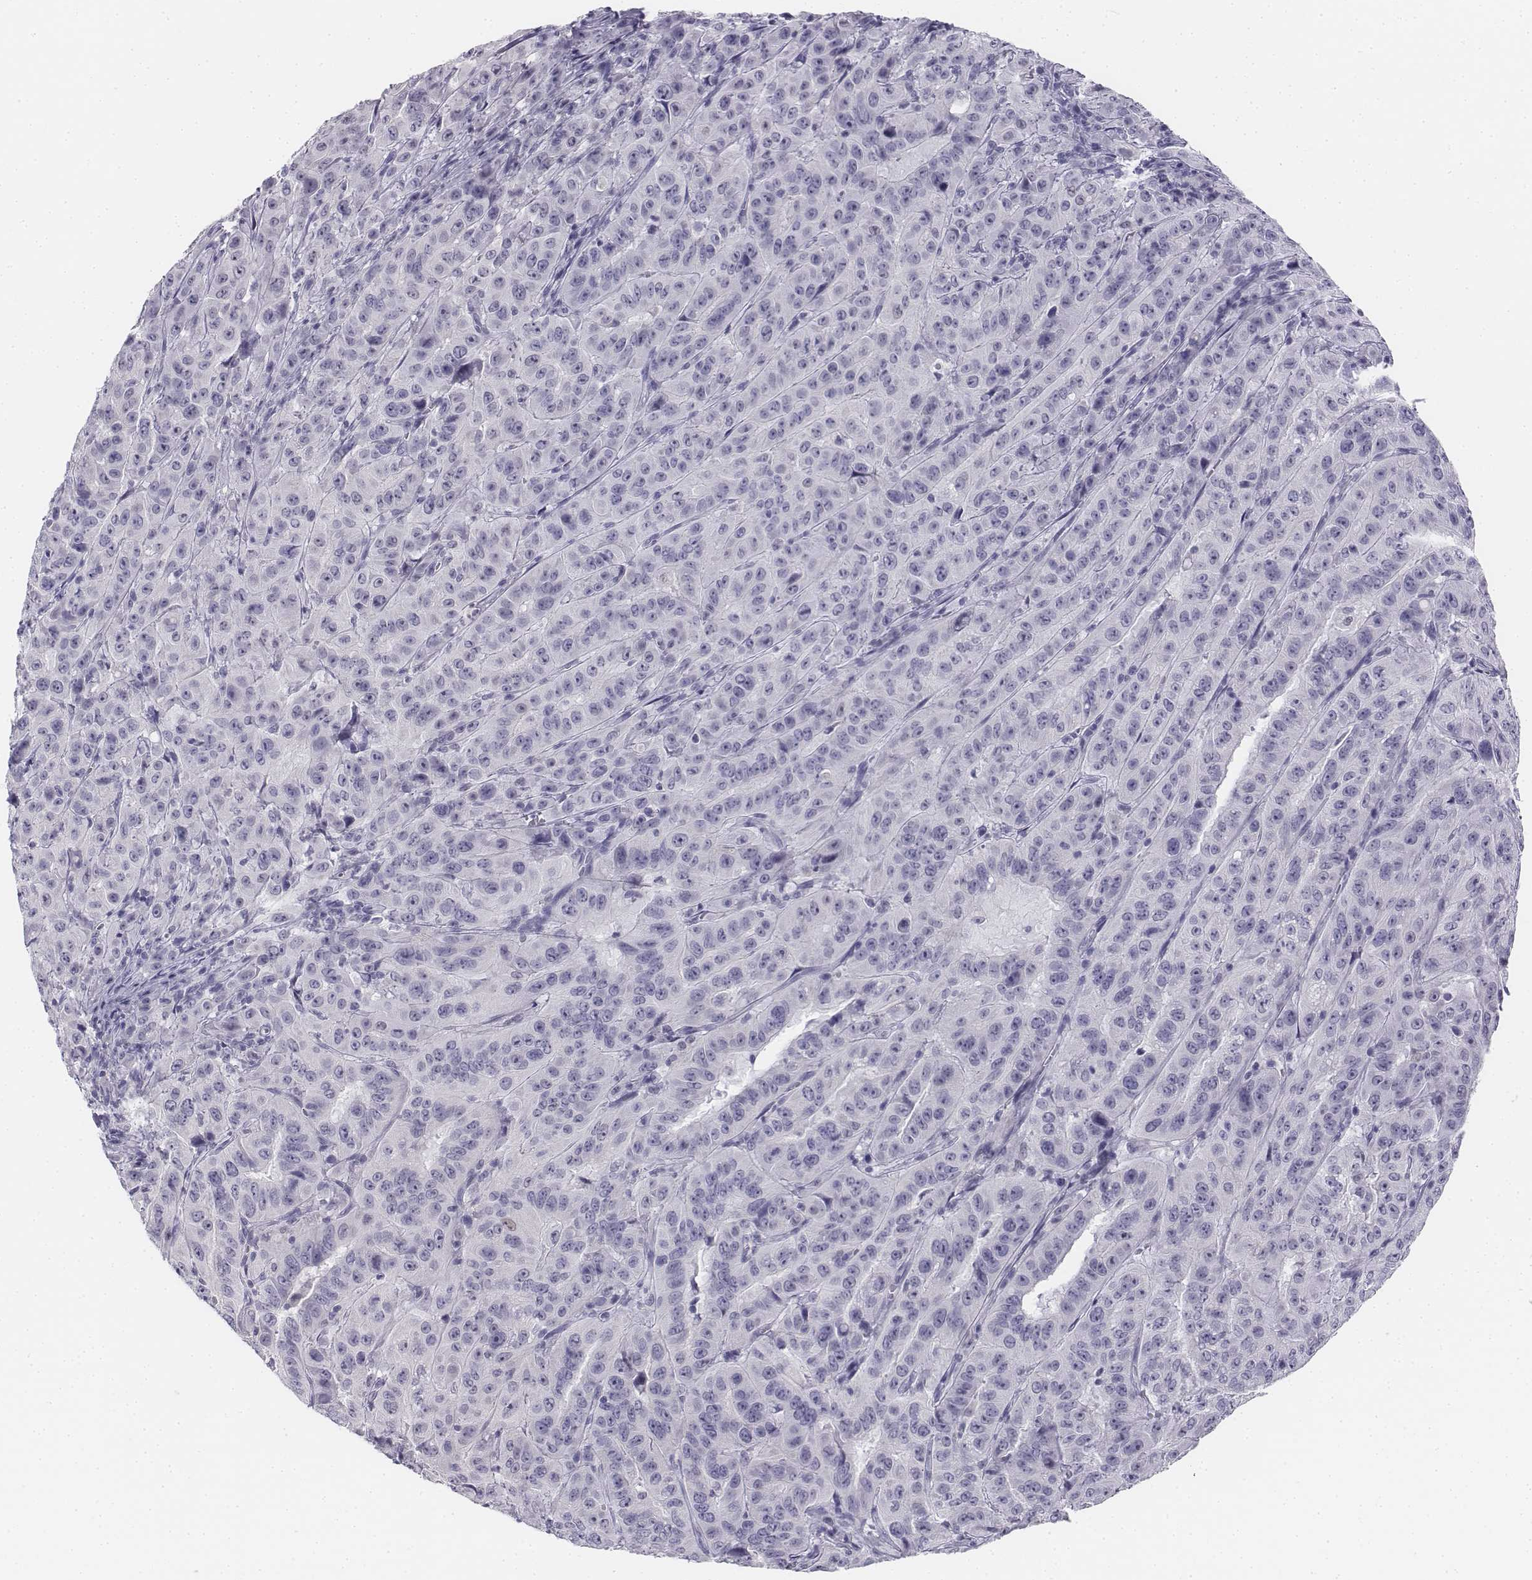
{"staining": {"intensity": "negative", "quantity": "none", "location": "none"}, "tissue": "pancreatic cancer", "cell_type": "Tumor cells", "image_type": "cancer", "snomed": [{"axis": "morphology", "description": "Adenocarcinoma, NOS"}, {"axis": "topography", "description": "Pancreas"}], "caption": "Immunohistochemistry (IHC) image of pancreatic cancer stained for a protein (brown), which demonstrates no expression in tumor cells.", "gene": "UCN2", "patient": {"sex": "male", "age": 63}}